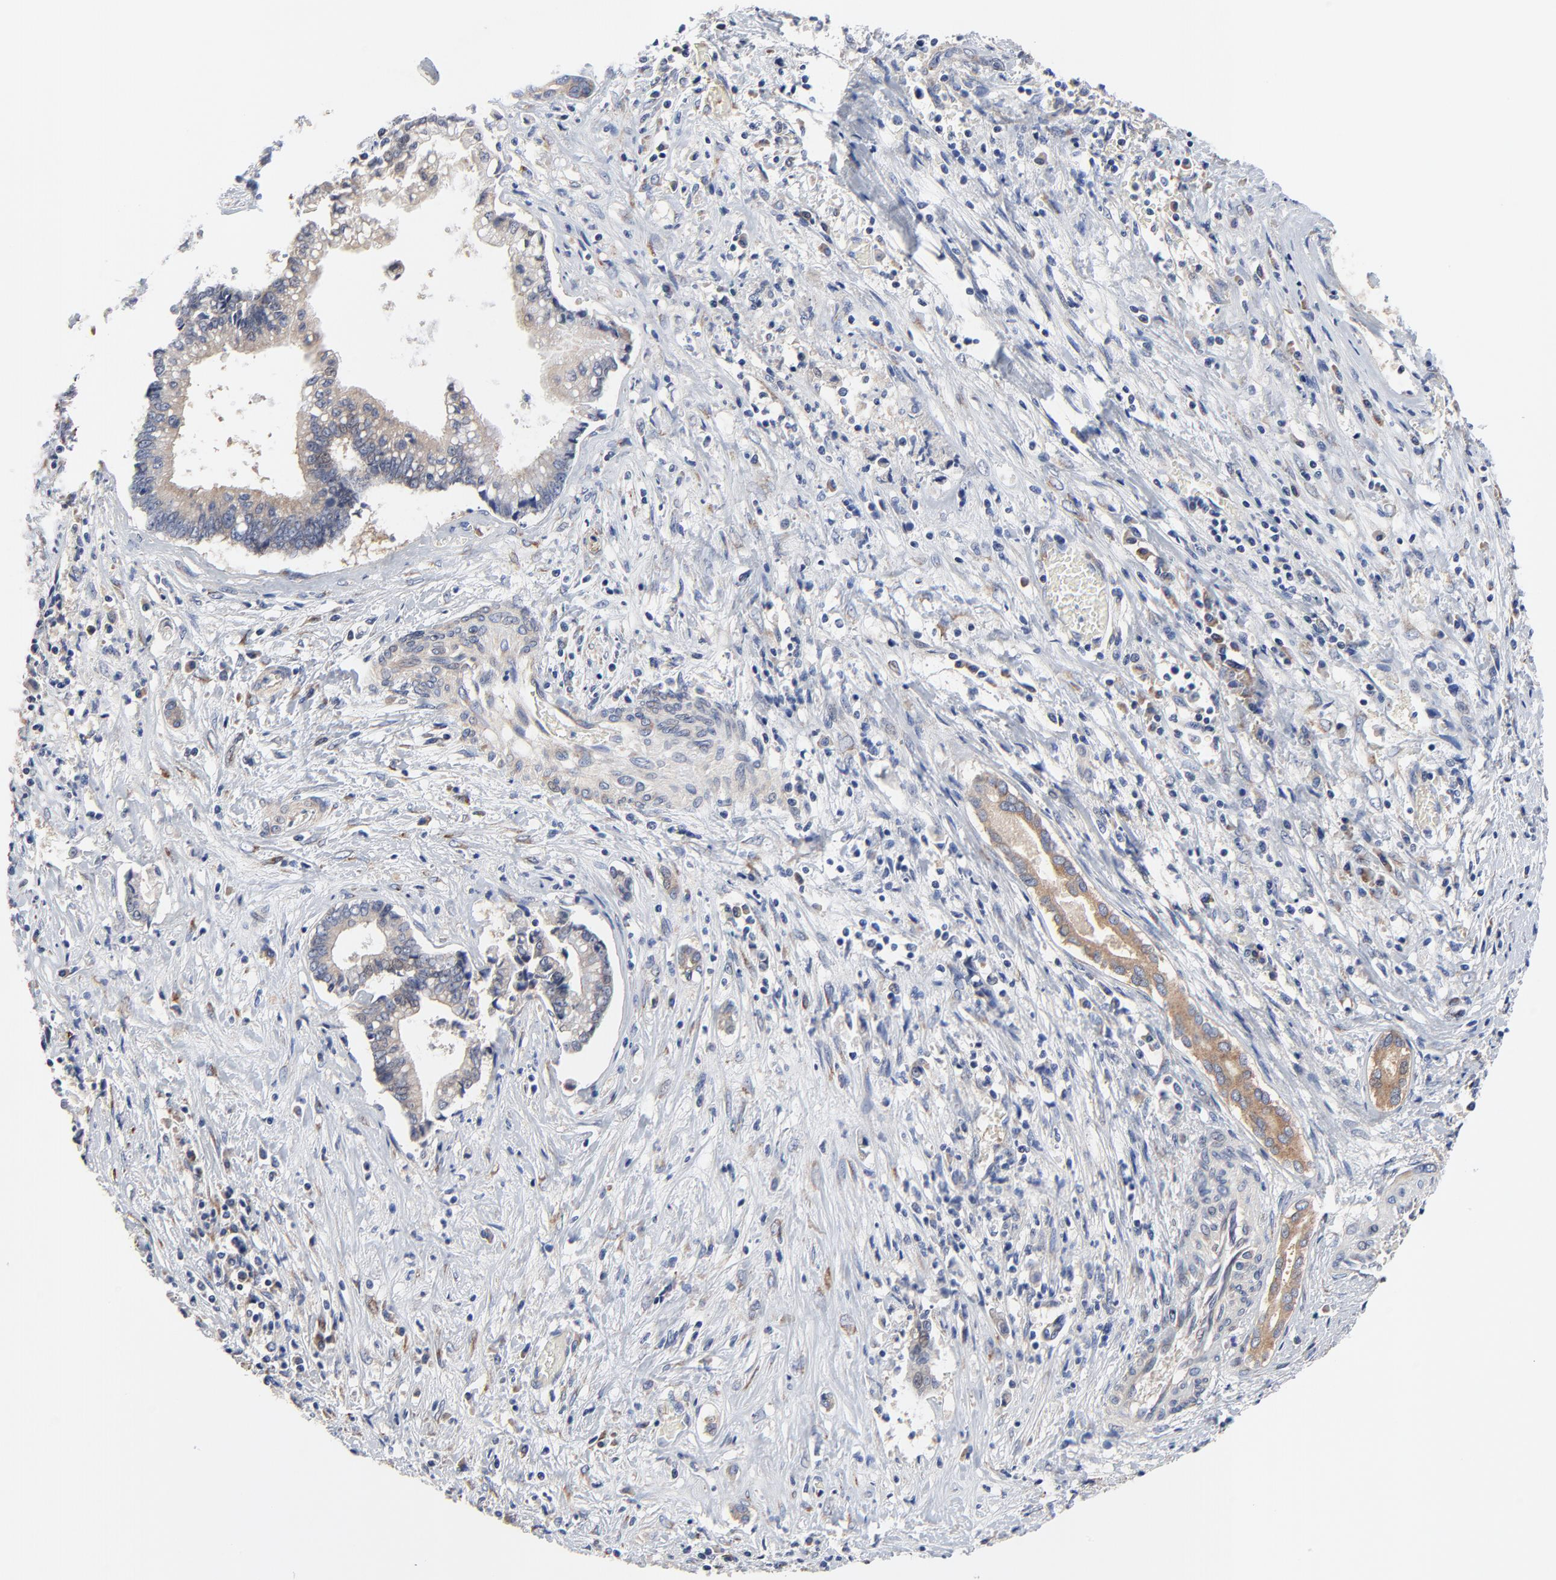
{"staining": {"intensity": "weak", "quantity": "<25%", "location": "cytoplasmic/membranous"}, "tissue": "liver cancer", "cell_type": "Tumor cells", "image_type": "cancer", "snomed": [{"axis": "morphology", "description": "Cholangiocarcinoma"}, {"axis": "topography", "description": "Liver"}], "caption": "Tumor cells show no significant positivity in liver cholangiocarcinoma.", "gene": "VAV2", "patient": {"sex": "male", "age": 57}}